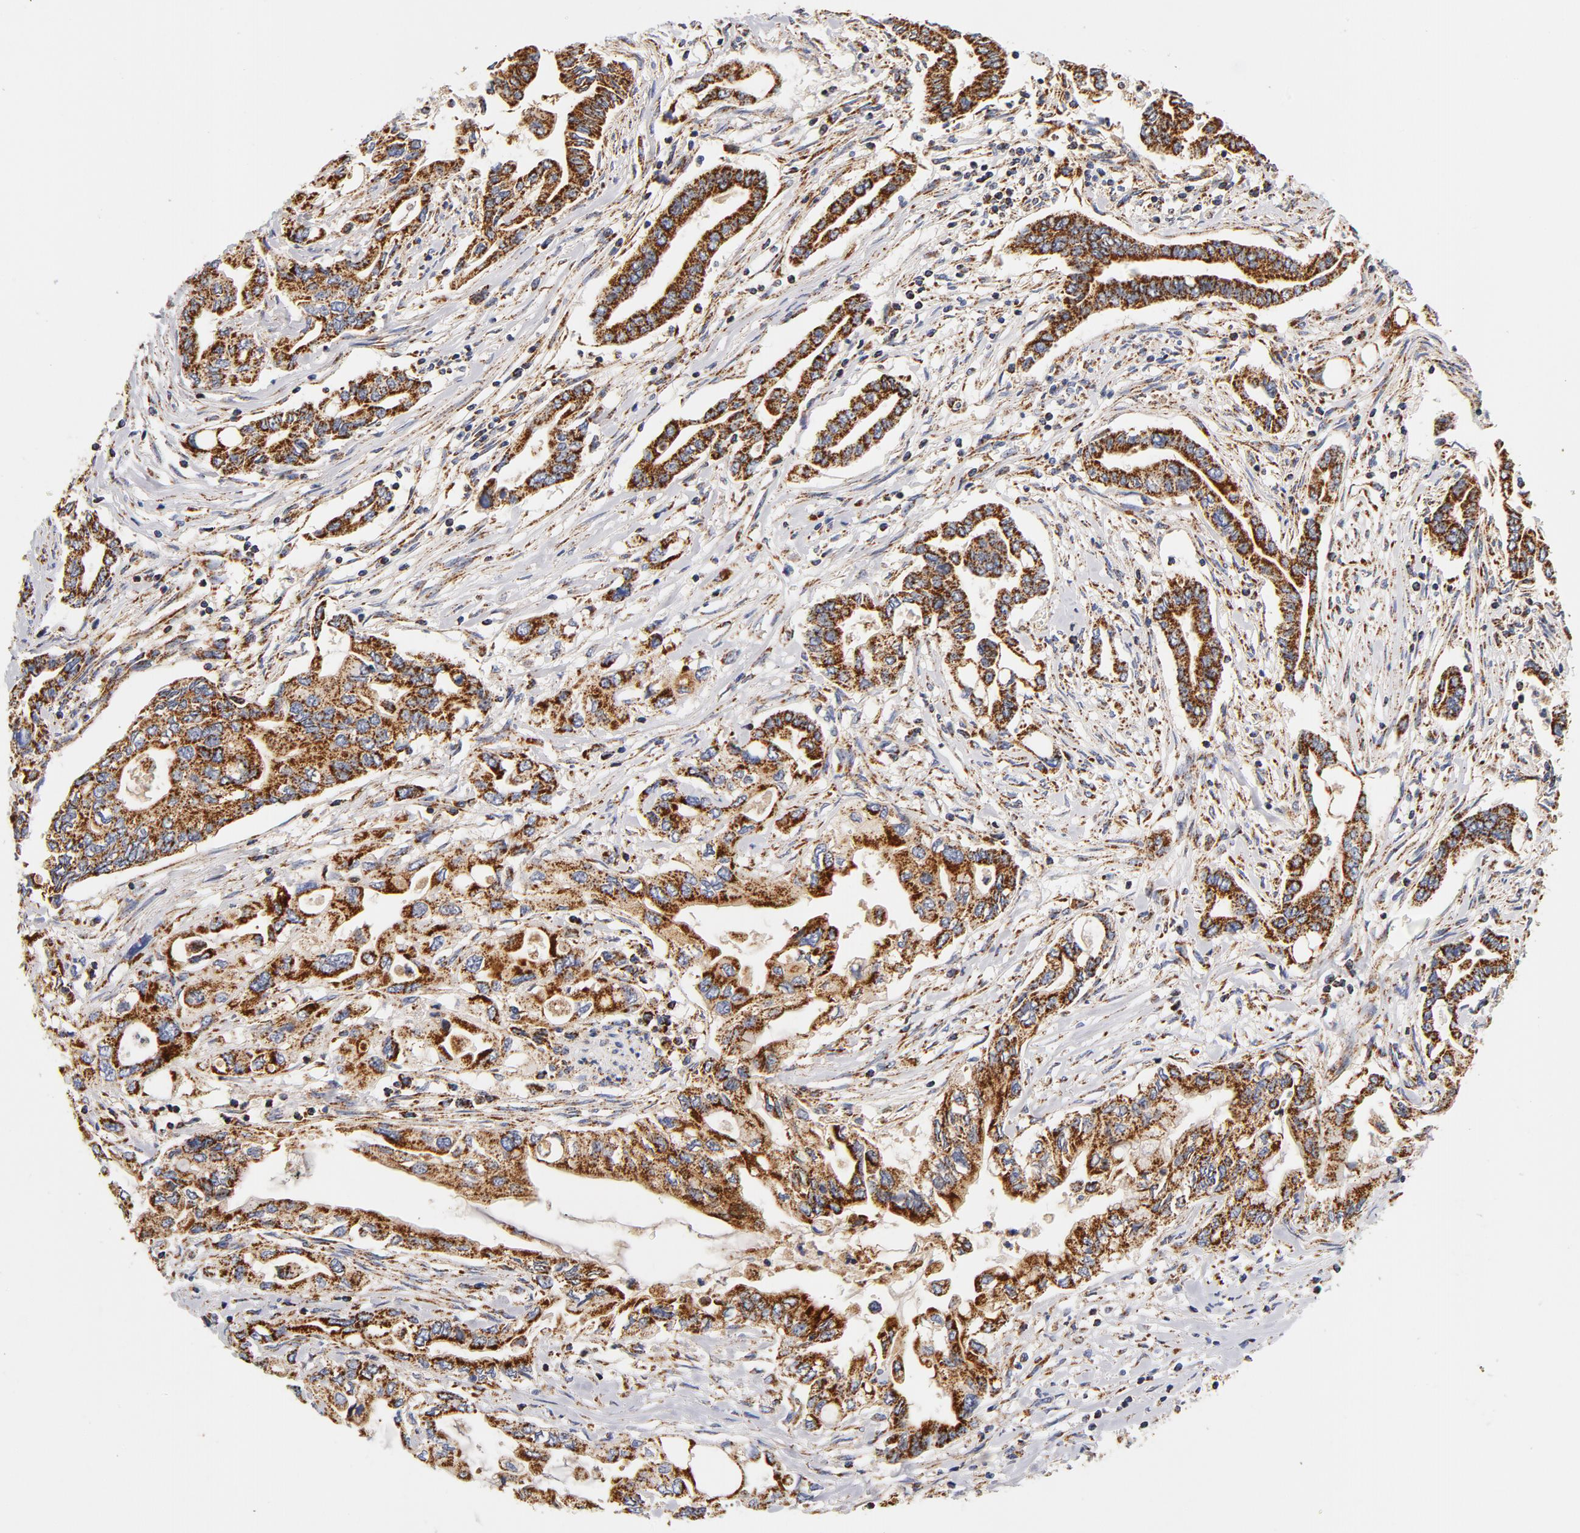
{"staining": {"intensity": "strong", "quantity": ">75%", "location": "cytoplasmic/membranous"}, "tissue": "pancreatic cancer", "cell_type": "Tumor cells", "image_type": "cancer", "snomed": [{"axis": "morphology", "description": "Adenocarcinoma, NOS"}, {"axis": "topography", "description": "Pancreas"}], "caption": "A brown stain labels strong cytoplasmic/membranous staining of a protein in human pancreatic adenocarcinoma tumor cells.", "gene": "ECHS1", "patient": {"sex": "female", "age": 57}}